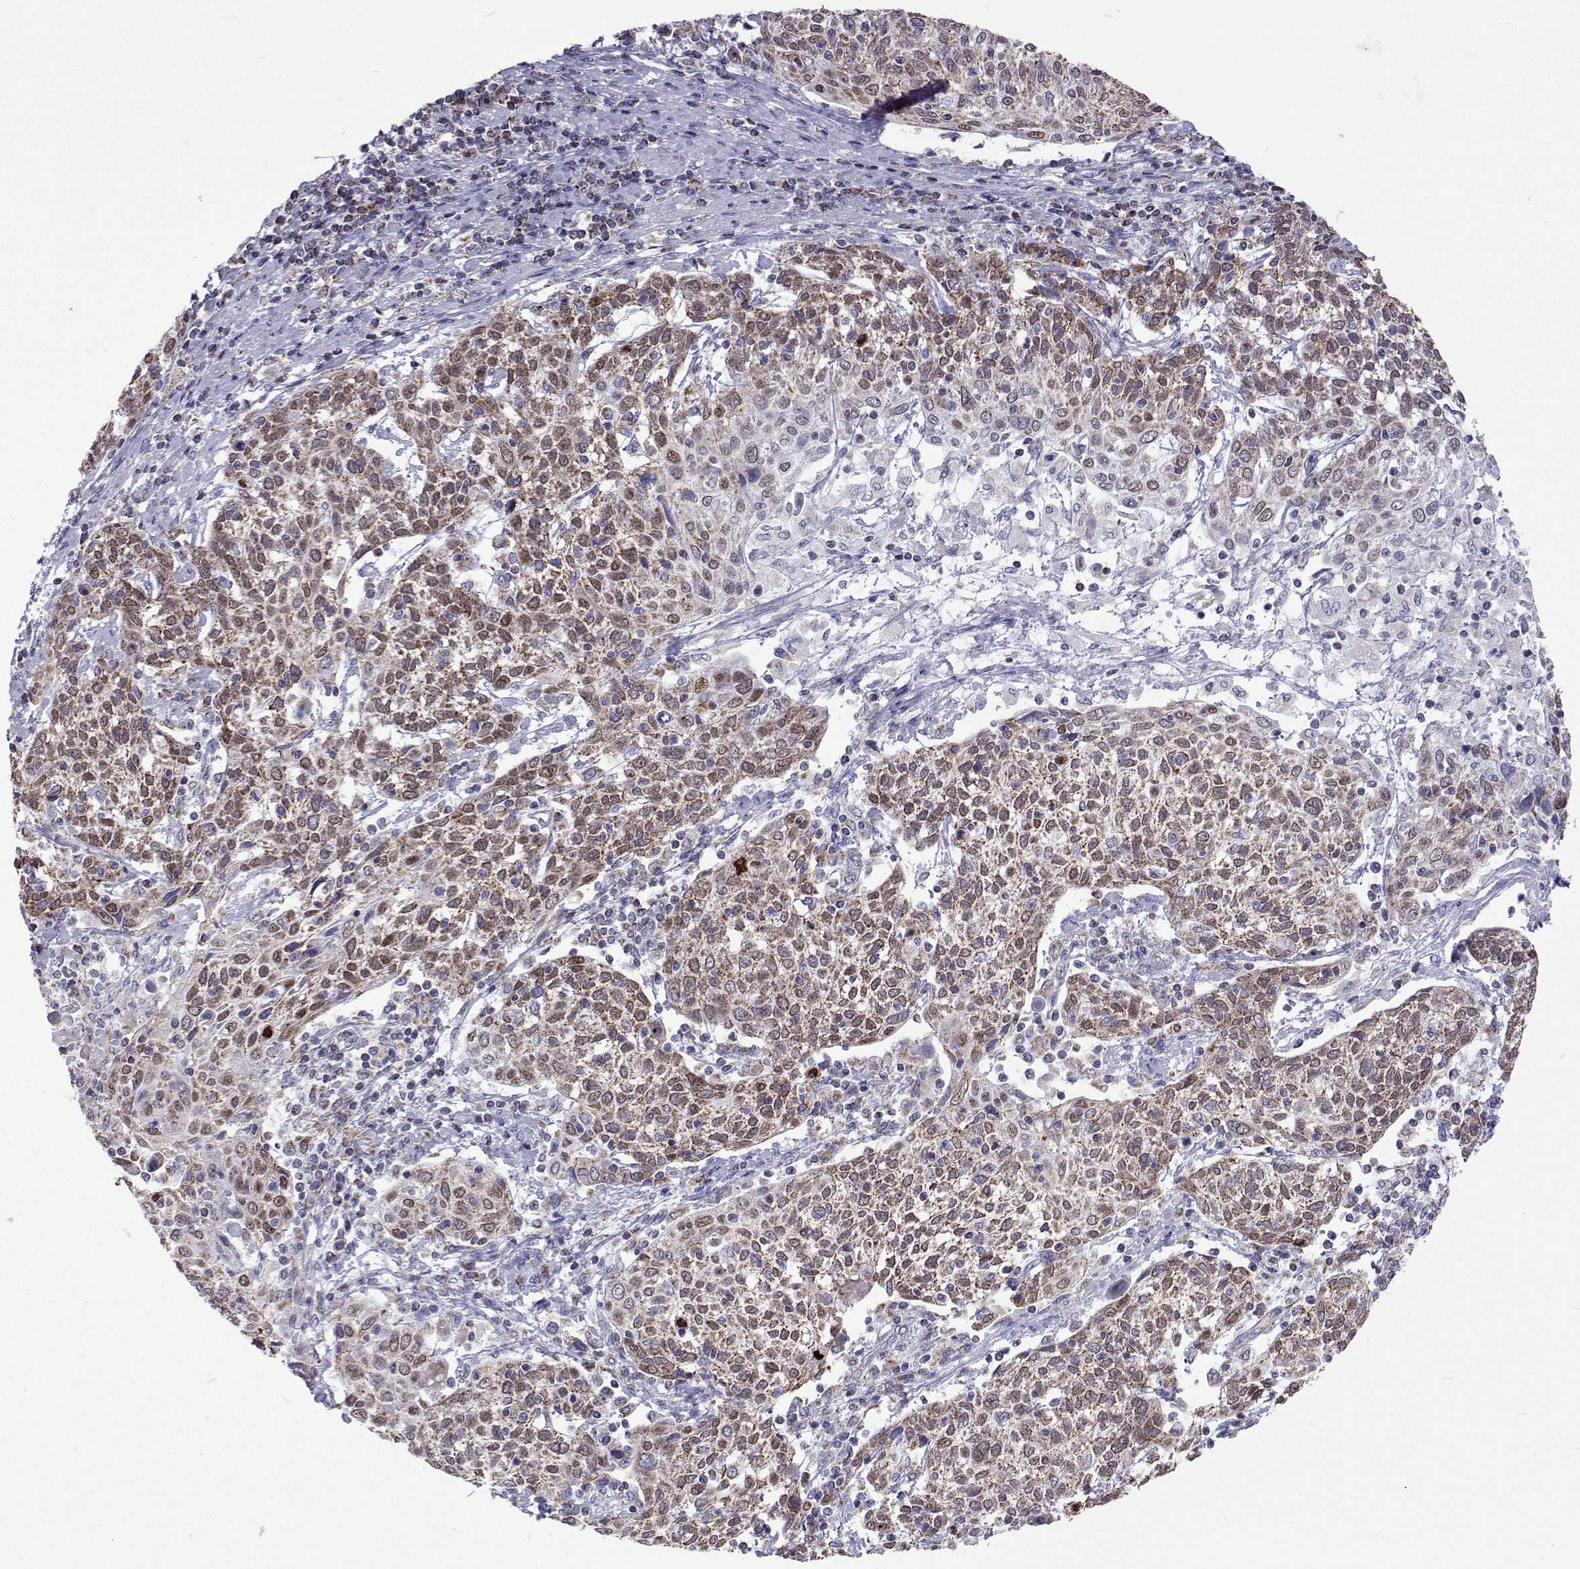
{"staining": {"intensity": "moderate", "quantity": "25%-75%", "location": "cytoplasmic/membranous"}, "tissue": "cervical cancer", "cell_type": "Tumor cells", "image_type": "cancer", "snomed": [{"axis": "morphology", "description": "Squamous cell carcinoma, NOS"}, {"axis": "topography", "description": "Cervix"}], "caption": "IHC (DAB (3,3'-diaminobenzidine)) staining of human cervical cancer (squamous cell carcinoma) demonstrates moderate cytoplasmic/membranous protein staining in approximately 25%-75% of tumor cells. The staining was performed using DAB (3,3'-diaminobenzidine), with brown indicating positive protein expression. Nuclei are stained blue with hematoxylin.", "gene": "MCCC2", "patient": {"sex": "female", "age": 61}}